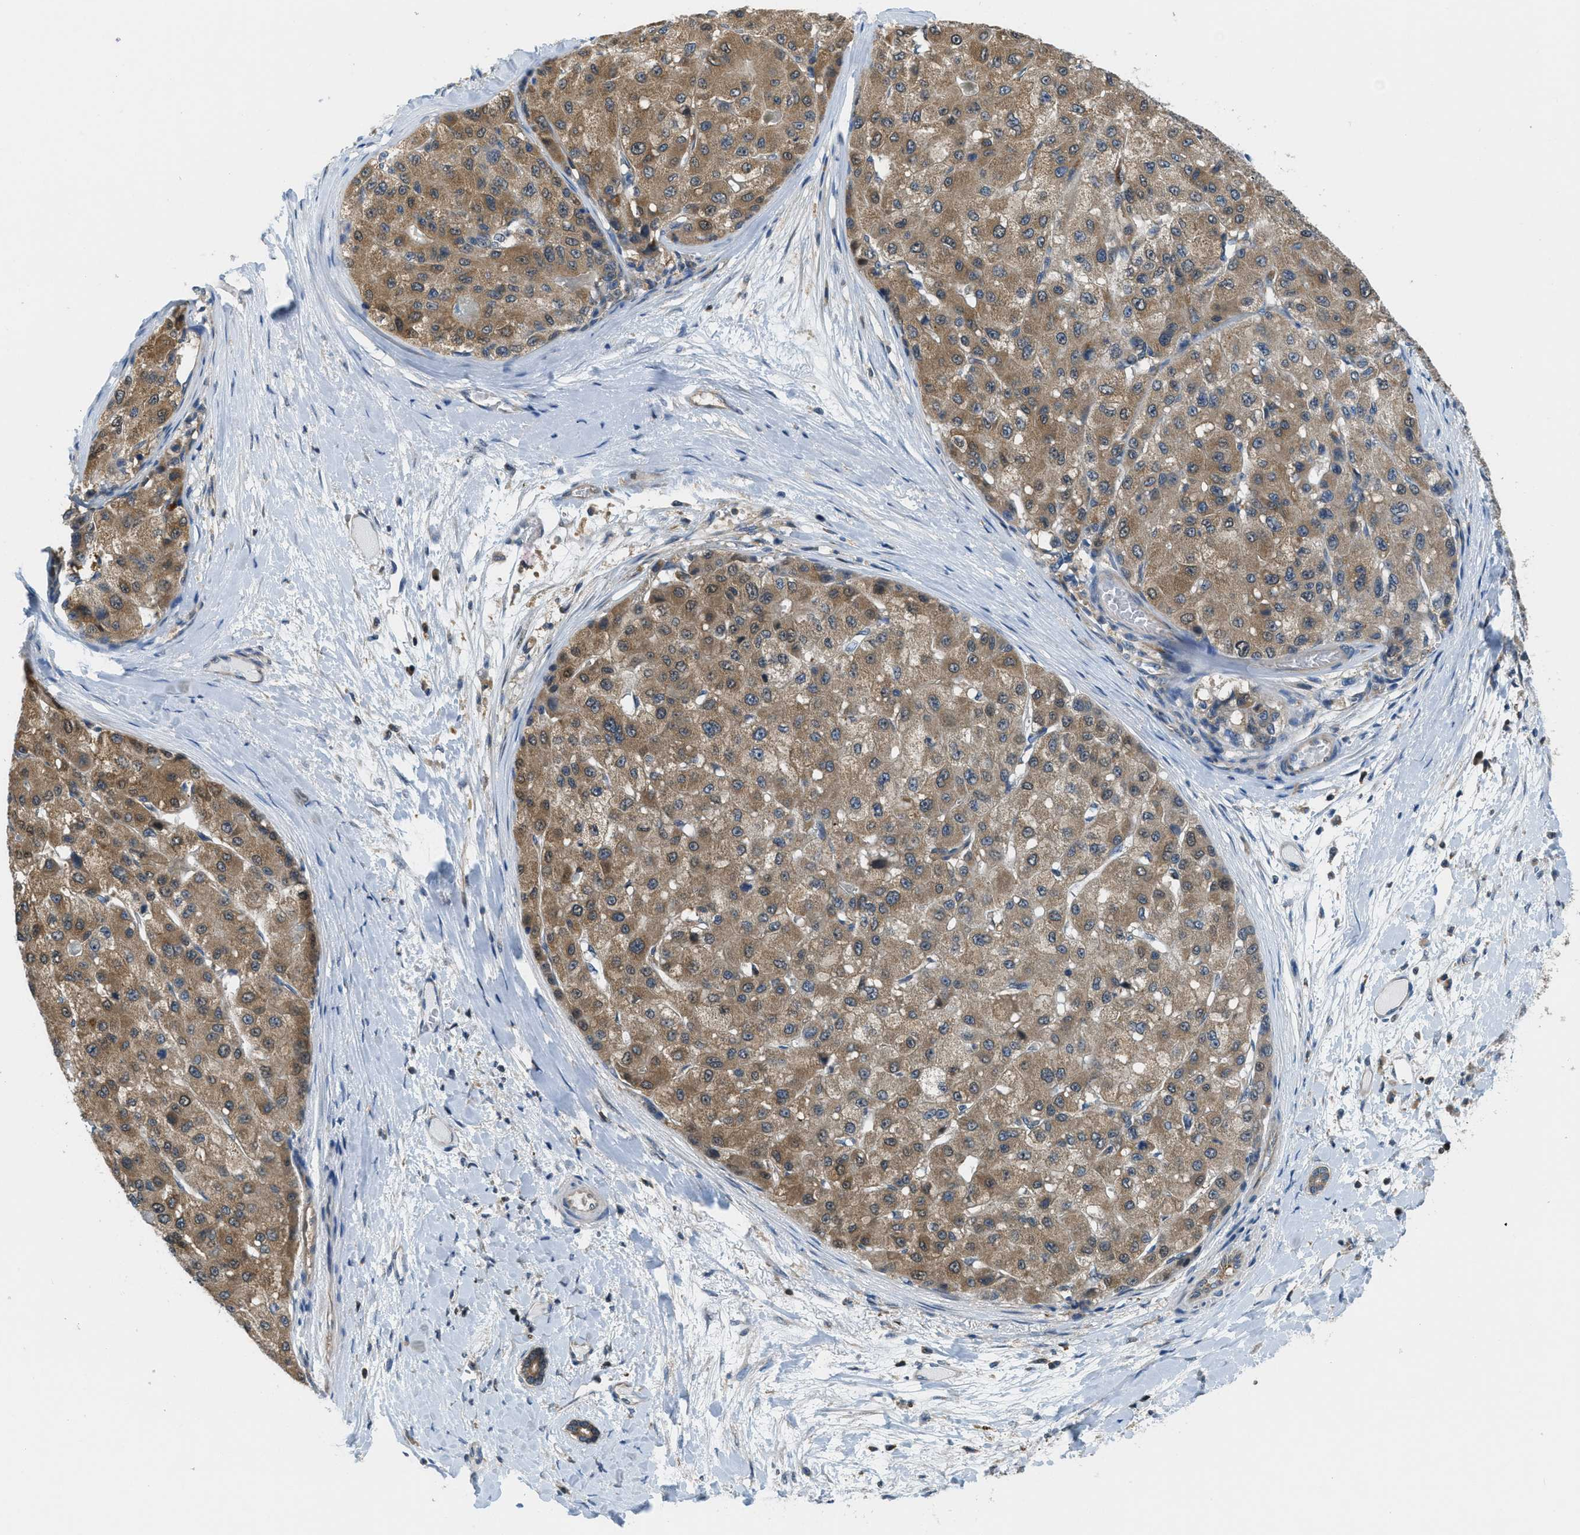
{"staining": {"intensity": "moderate", "quantity": ">75%", "location": "cytoplasmic/membranous"}, "tissue": "liver cancer", "cell_type": "Tumor cells", "image_type": "cancer", "snomed": [{"axis": "morphology", "description": "Carcinoma, Hepatocellular, NOS"}, {"axis": "topography", "description": "Liver"}], "caption": "Protein staining reveals moderate cytoplasmic/membranous positivity in about >75% of tumor cells in liver cancer. Ihc stains the protein of interest in brown and the nuclei are stained blue.", "gene": "PIP5K1C", "patient": {"sex": "male", "age": 80}}